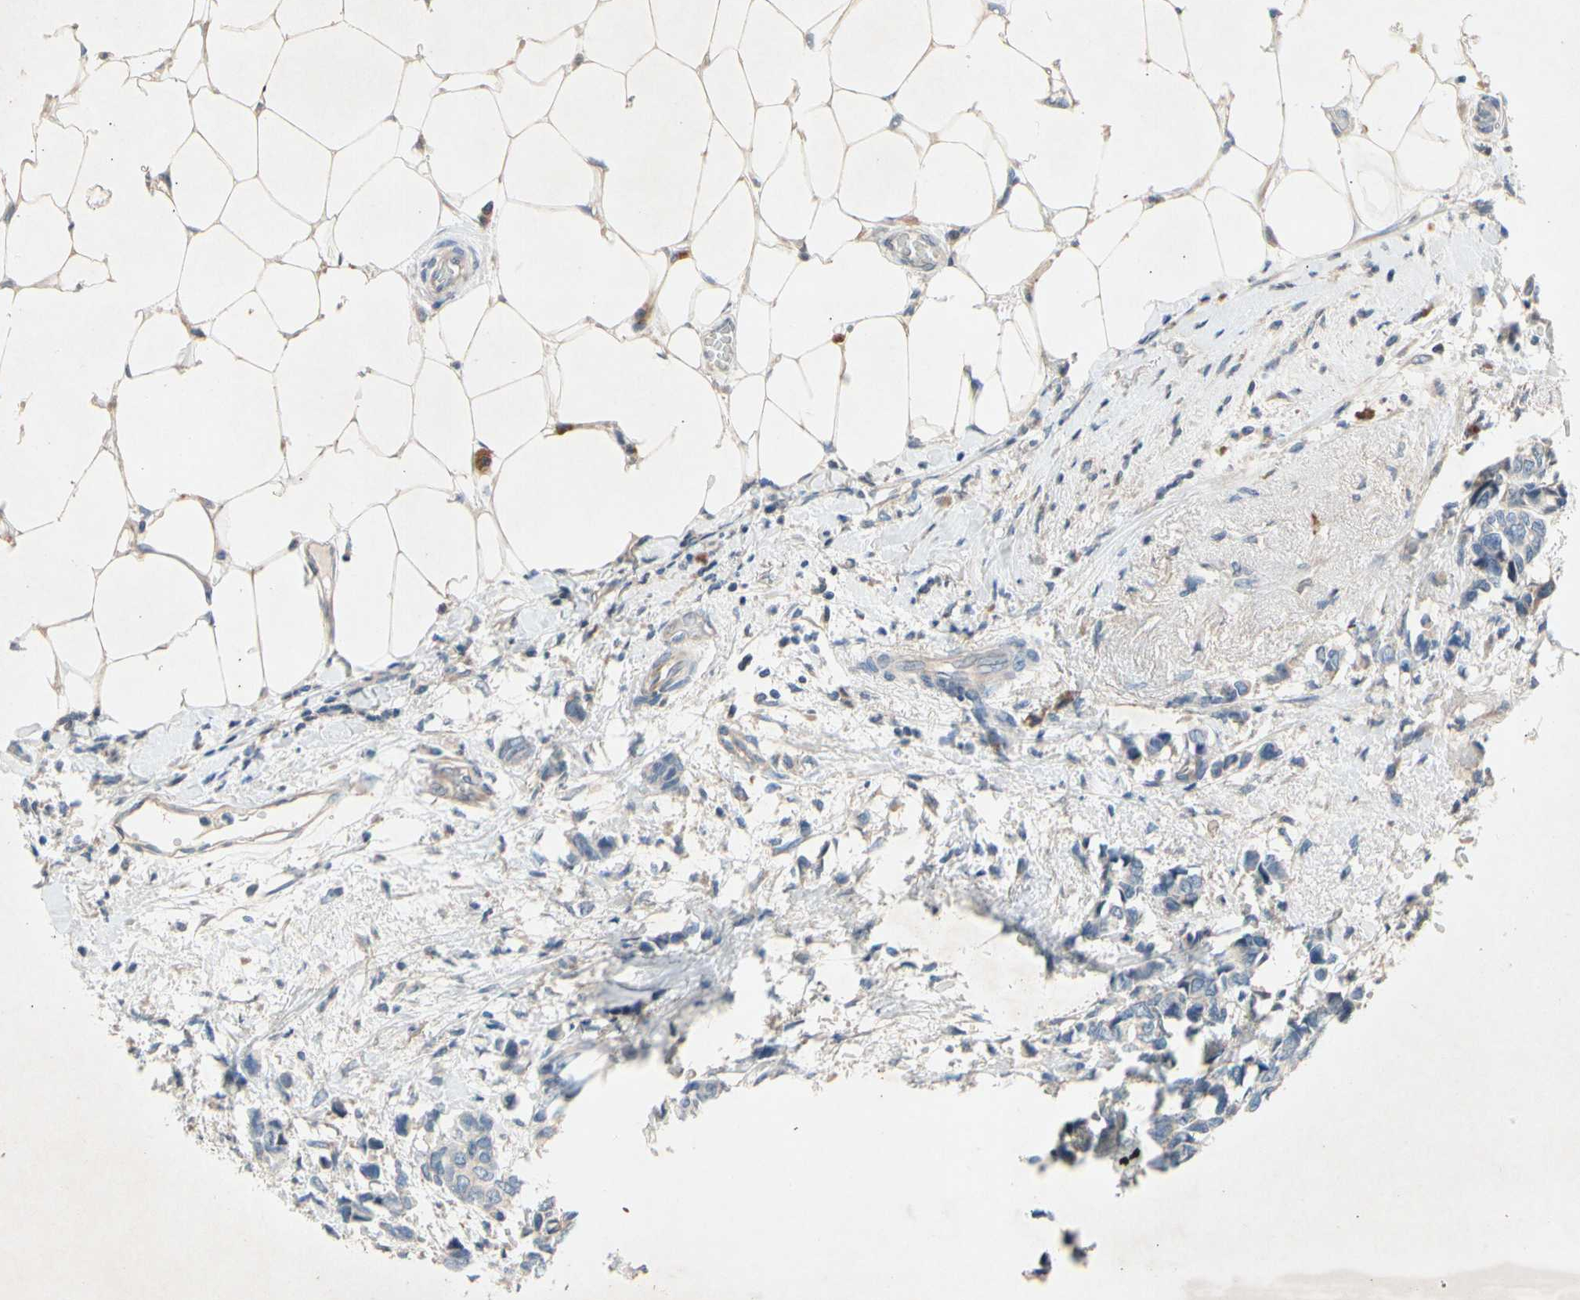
{"staining": {"intensity": "weak", "quantity": ">75%", "location": "cytoplasmic/membranous"}, "tissue": "breast cancer", "cell_type": "Tumor cells", "image_type": "cancer", "snomed": [{"axis": "morphology", "description": "Duct carcinoma"}, {"axis": "topography", "description": "Breast"}], "caption": "Breast cancer stained with a brown dye displays weak cytoplasmic/membranous positive staining in about >75% of tumor cells.", "gene": "PRDX4", "patient": {"sex": "female", "age": 87}}